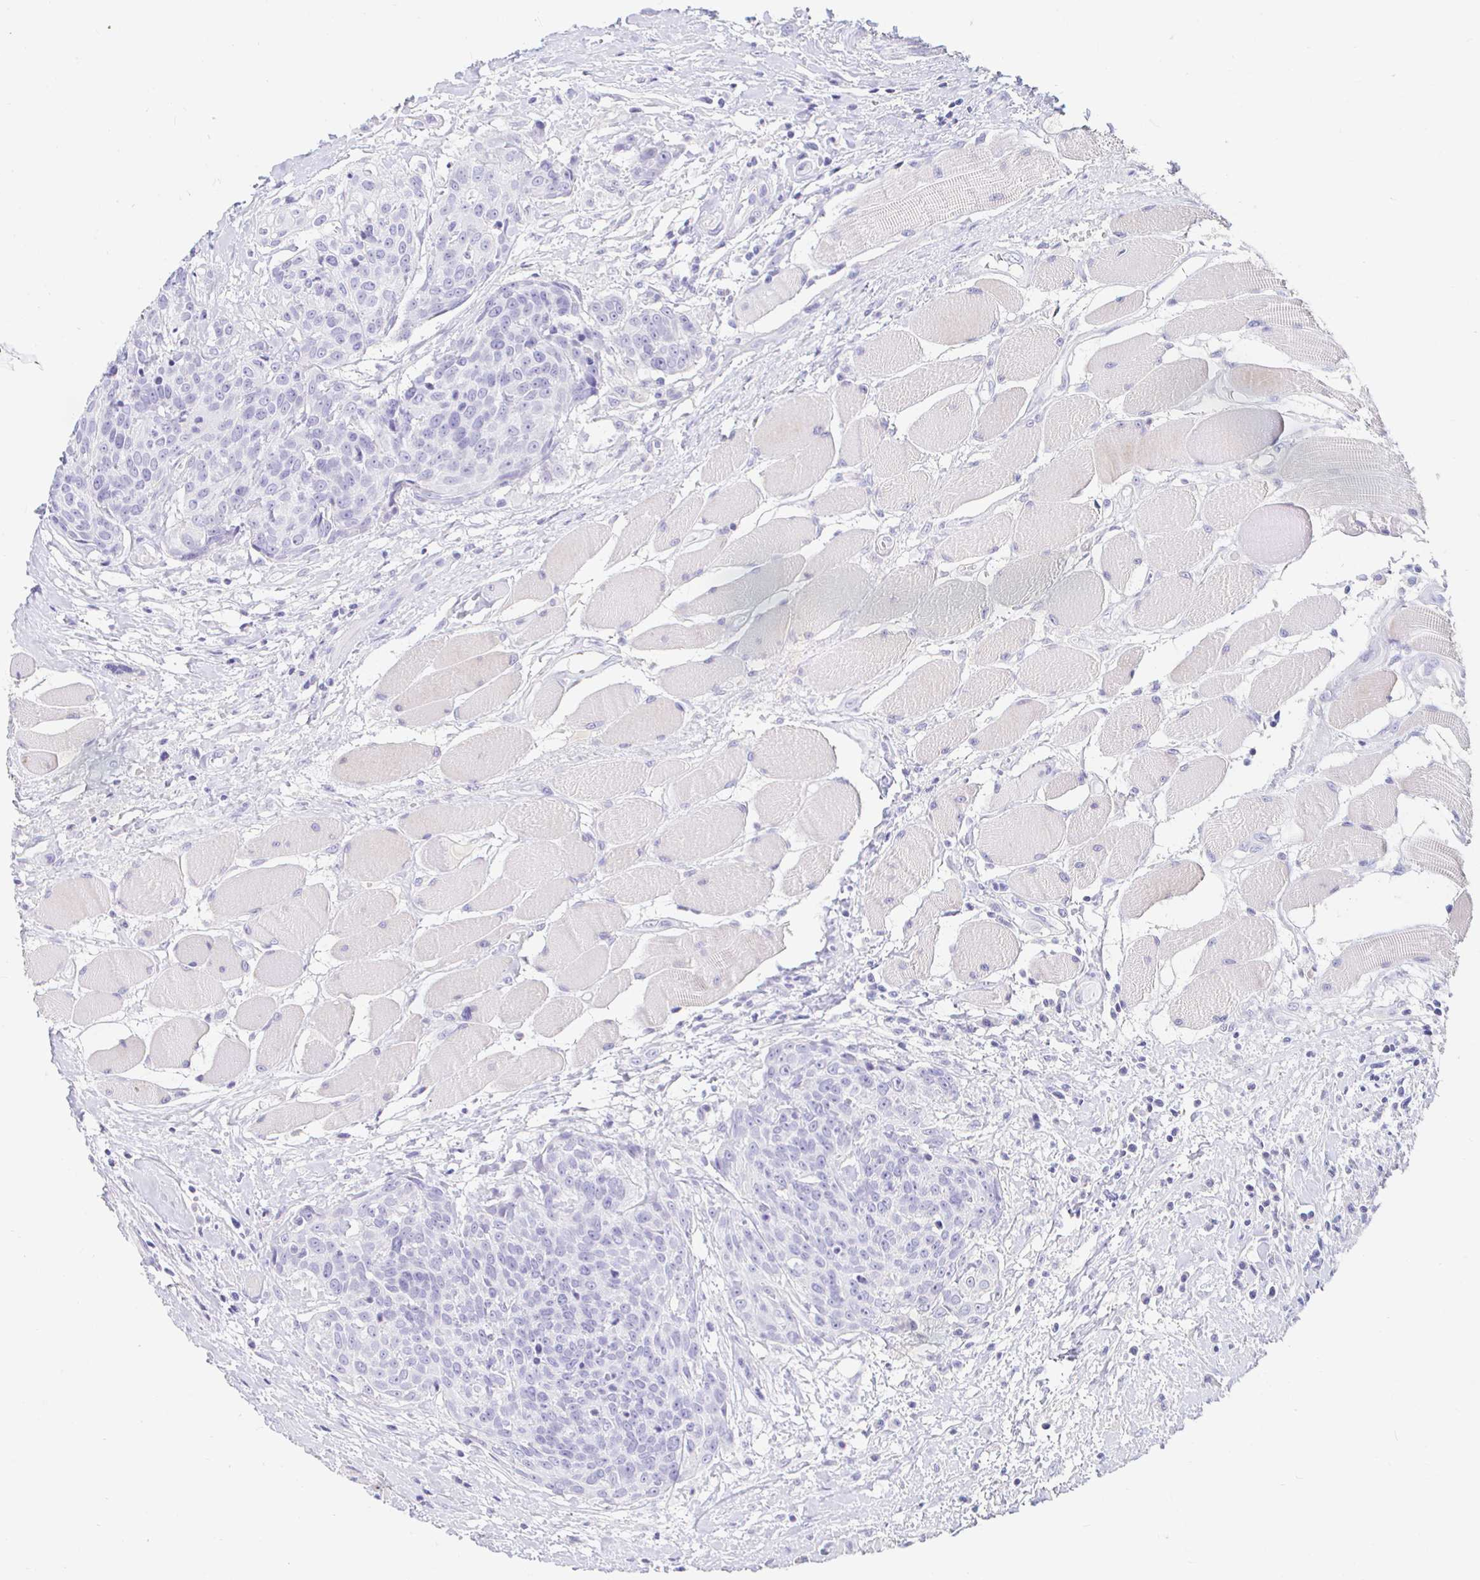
{"staining": {"intensity": "negative", "quantity": "none", "location": "none"}, "tissue": "head and neck cancer", "cell_type": "Tumor cells", "image_type": "cancer", "snomed": [{"axis": "morphology", "description": "Squamous cell carcinoma, NOS"}, {"axis": "topography", "description": "Oral tissue"}, {"axis": "topography", "description": "Head-Neck"}], "caption": "Tumor cells are negative for brown protein staining in head and neck cancer (squamous cell carcinoma).", "gene": "TEX44", "patient": {"sex": "male", "age": 64}}